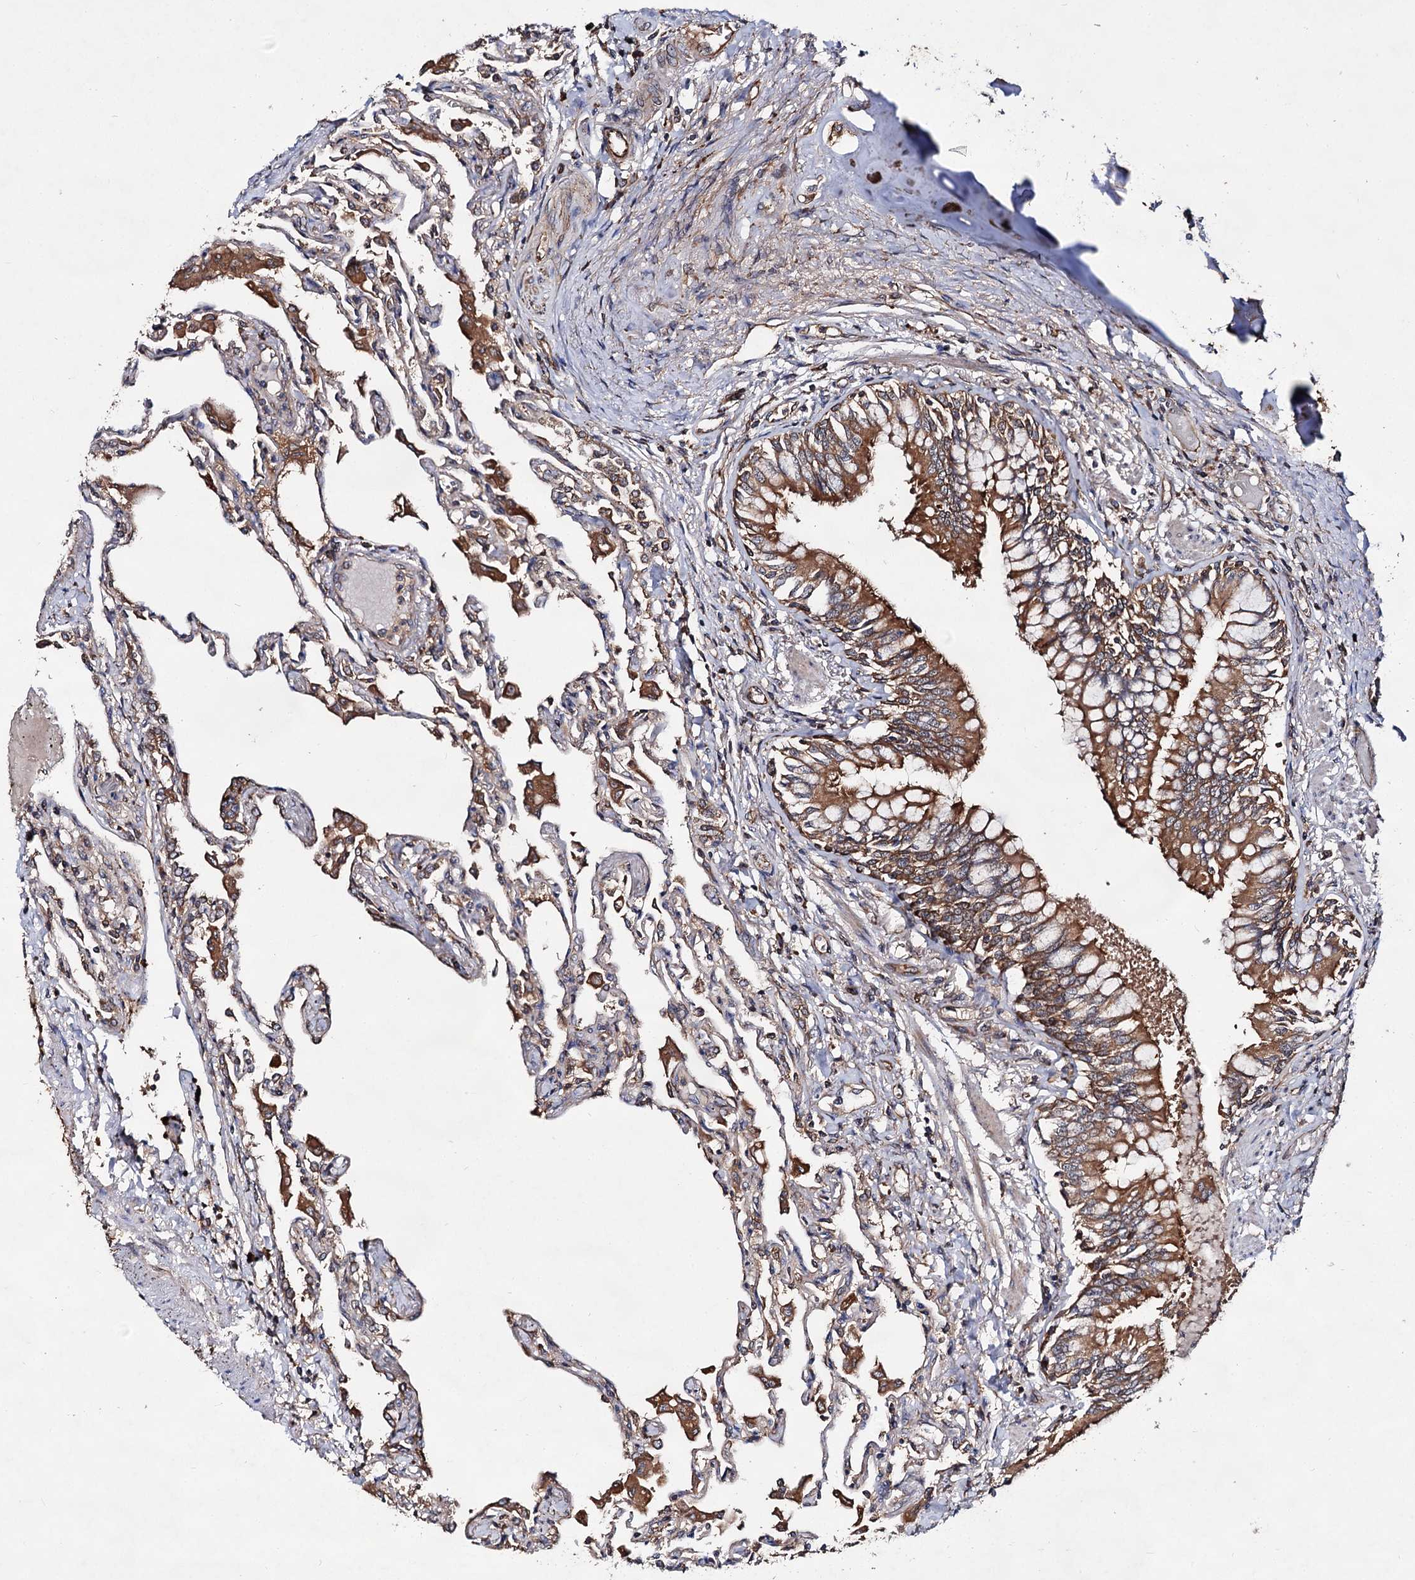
{"staining": {"intensity": "moderate", "quantity": "25%-75%", "location": "cytoplasmic/membranous"}, "tissue": "lung", "cell_type": "Alveolar cells", "image_type": "normal", "snomed": [{"axis": "morphology", "description": "Normal tissue, NOS"}, {"axis": "topography", "description": "Bronchus"}, {"axis": "topography", "description": "Lung"}], "caption": "A brown stain highlights moderate cytoplasmic/membranous positivity of a protein in alveolar cells of benign human lung. (brown staining indicates protein expression, while blue staining denotes nuclei).", "gene": "TEX9", "patient": {"sex": "female", "age": 49}}